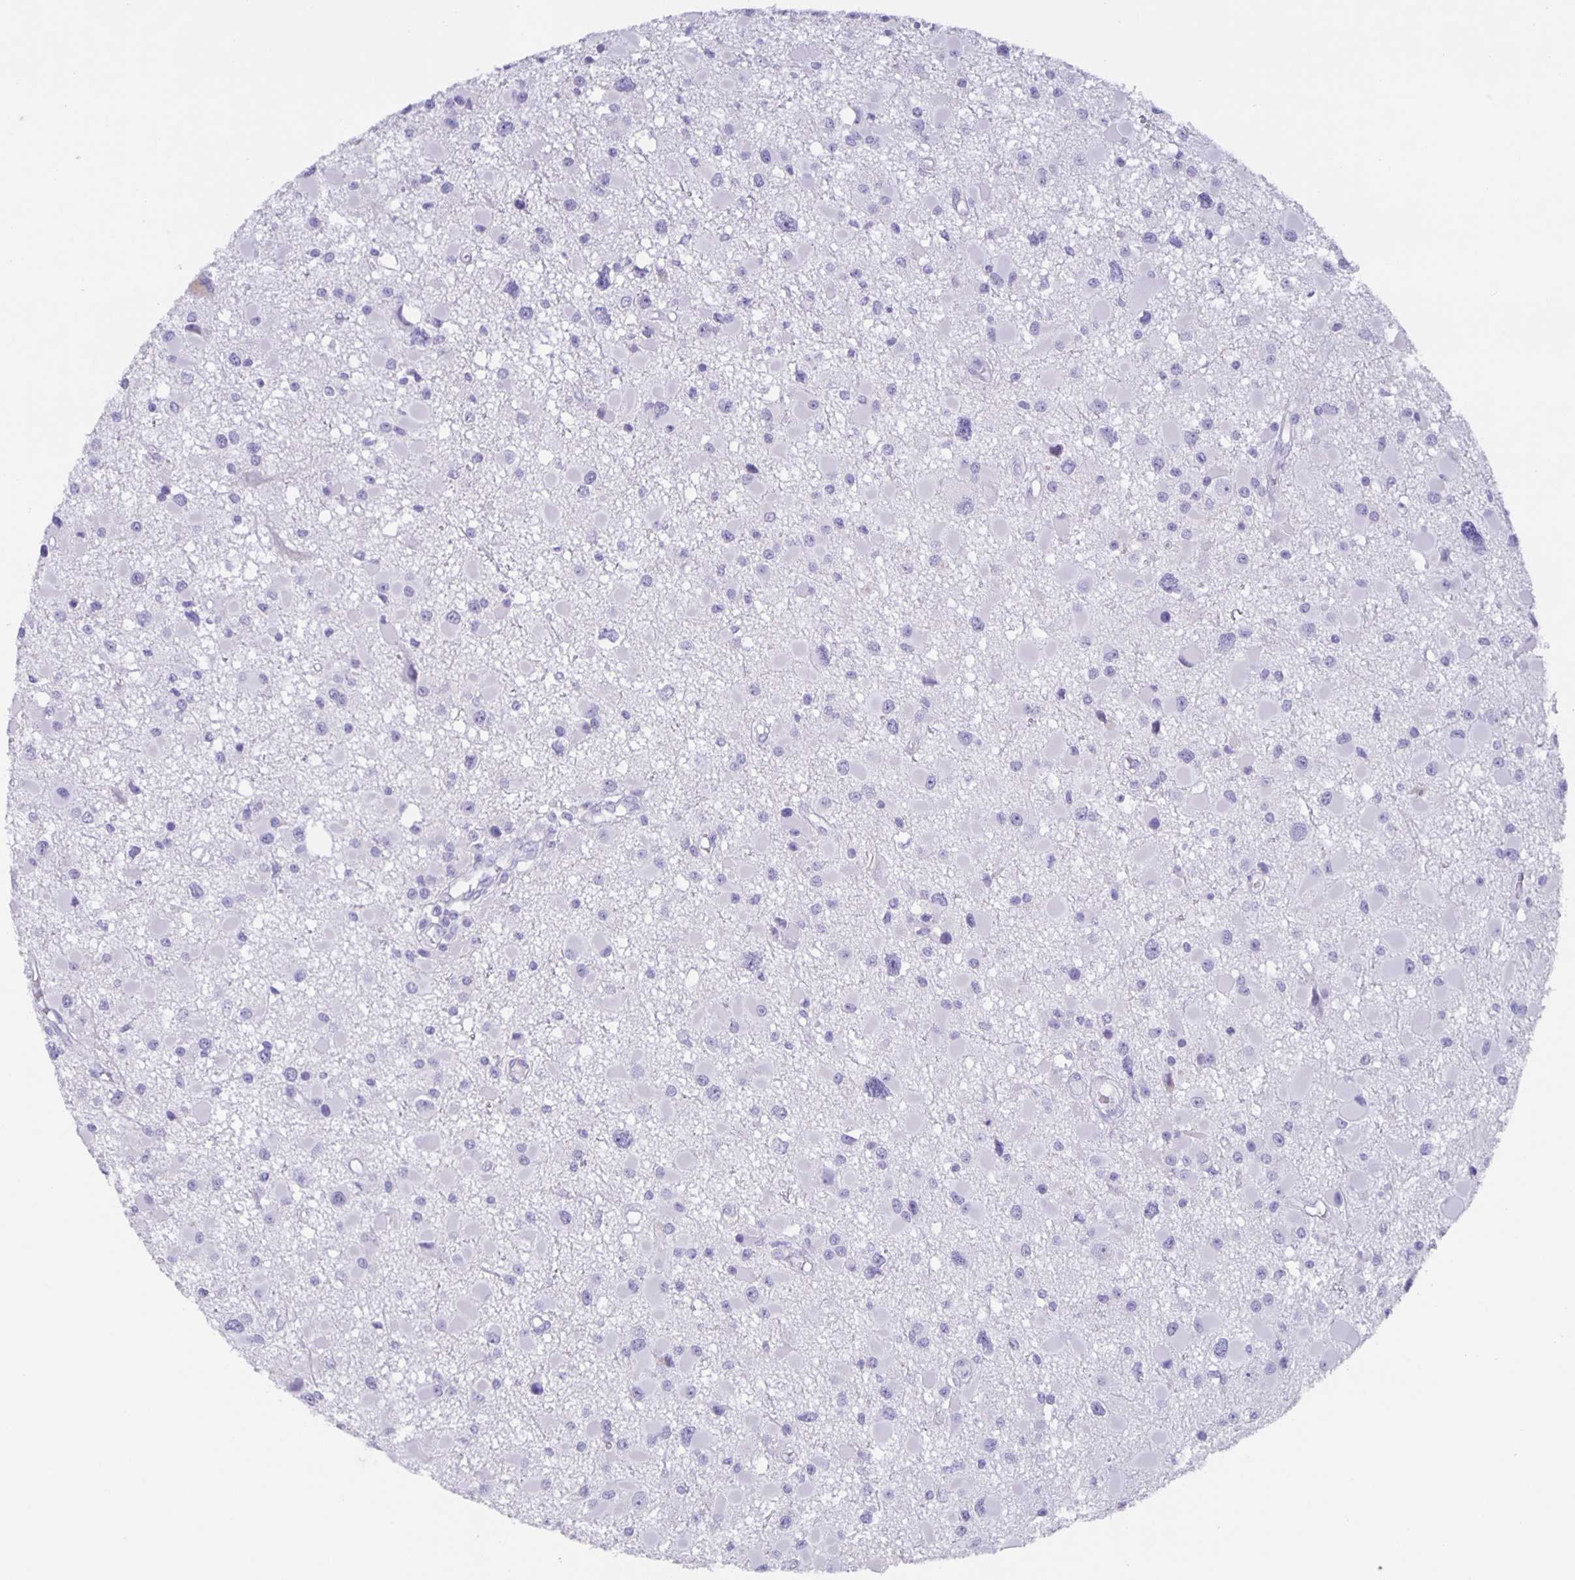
{"staining": {"intensity": "negative", "quantity": "none", "location": "none"}, "tissue": "glioma", "cell_type": "Tumor cells", "image_type": "cancer", "snomed": [{"axis": "morphology", "description": "Glioma, malignant, High grade"}, {"axis": "topography", "description": "Brain"}], "caption": "DAB immunohistochemical staining of malignant glioma (high-grade) shows no significant staining in tumor cells.", "gene": "GUCA2A", "patient": {"sex": "male", "age": 54}}